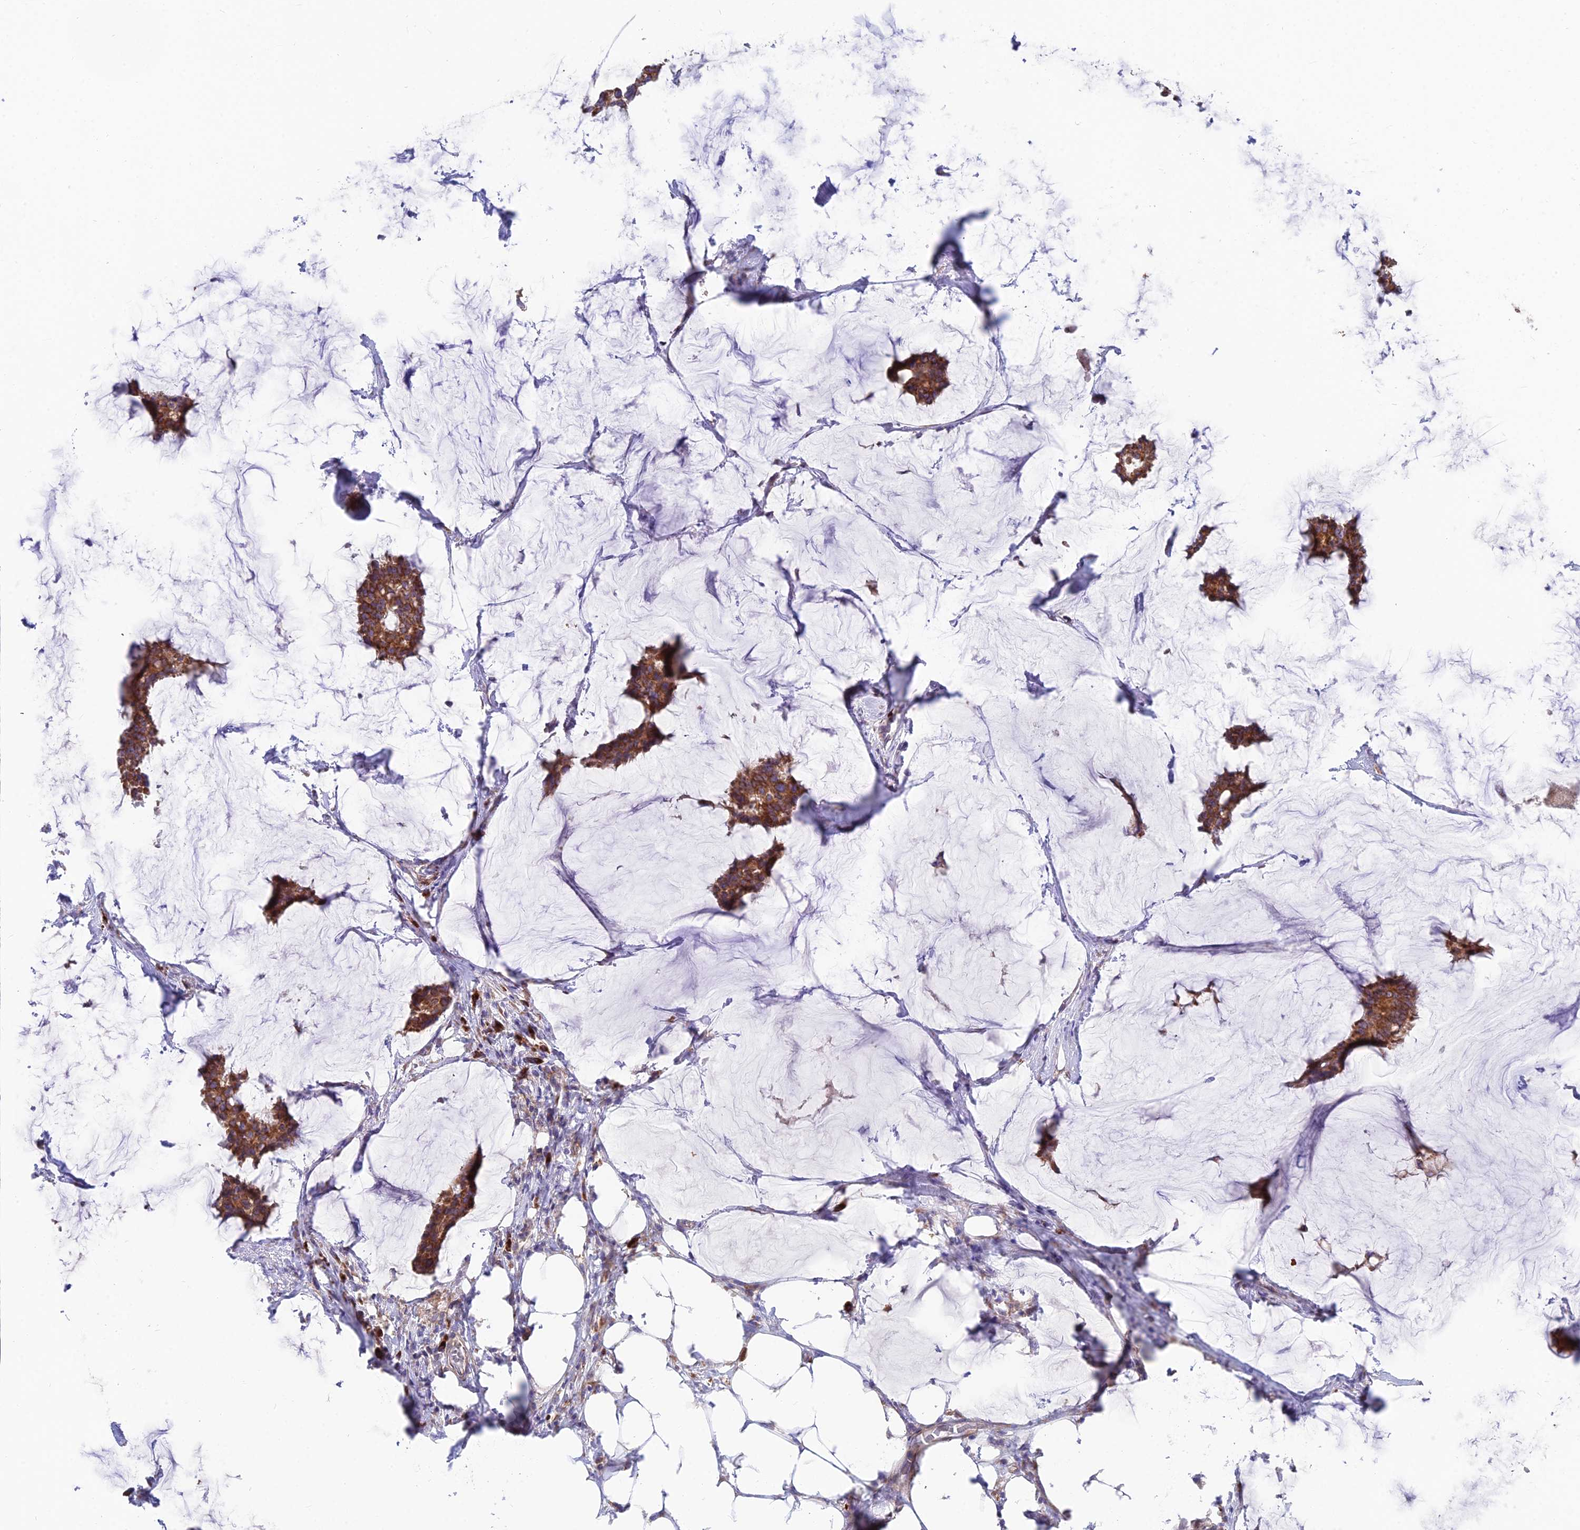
{"staining": {"intensity": "strong", "quantity": ">75%", "location": "cytoplasmic/membranous"}, "tissue": "breast cancer", "cell_type": "Tumor cells", "image_type": "cancer", "snomed": [{"axis": "morphology", "description": "Duct carcinoma"}, {"axis": "topography", "description": "Breast"}], "caption": "This is a photomicrograph of immunohistochemistry (IHC) staining of infiltrating ductal carcinoma (breast), which shows strong staining in the cytoplasmic/membranous of tumor cells.", "gene": "TBC1D20", "patient": {"sex": "female", "age": 93}}